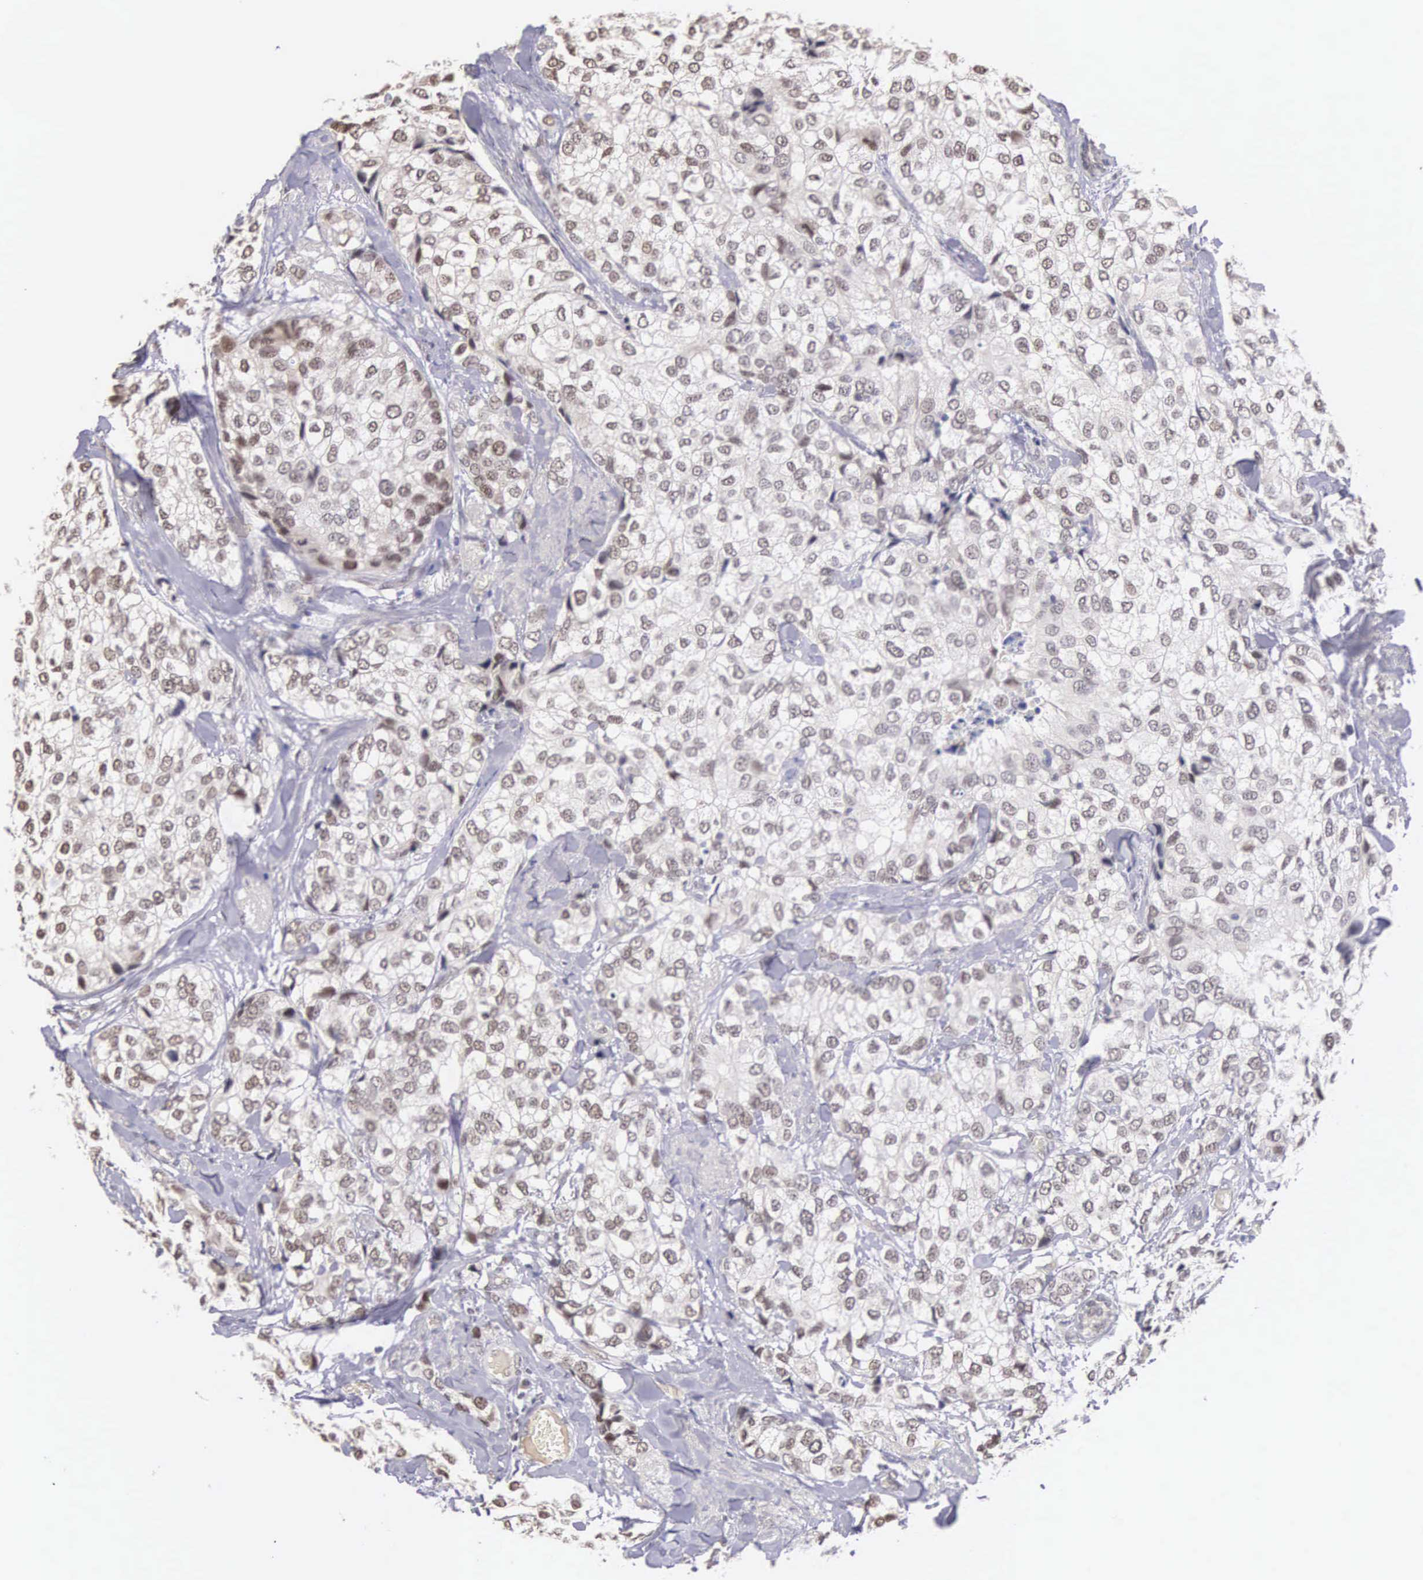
{"staining": {"intensity": "weak", "quantity": "<25%", "location": "nuclear"}, "tissue": "breast cancer", "cell_type": "Tumor cells", "image_type": "cancer", "snomed": [{"axis": "morphology", "description": "Duct carcinoma"}, {"axis": "topography", "description": "Breast"}], "caption": "Tumor cells show no significant staining in breast intraductal carcinoma.", "gene": "HMGXB4", "patient": {"sex": "female", "age": 68}}